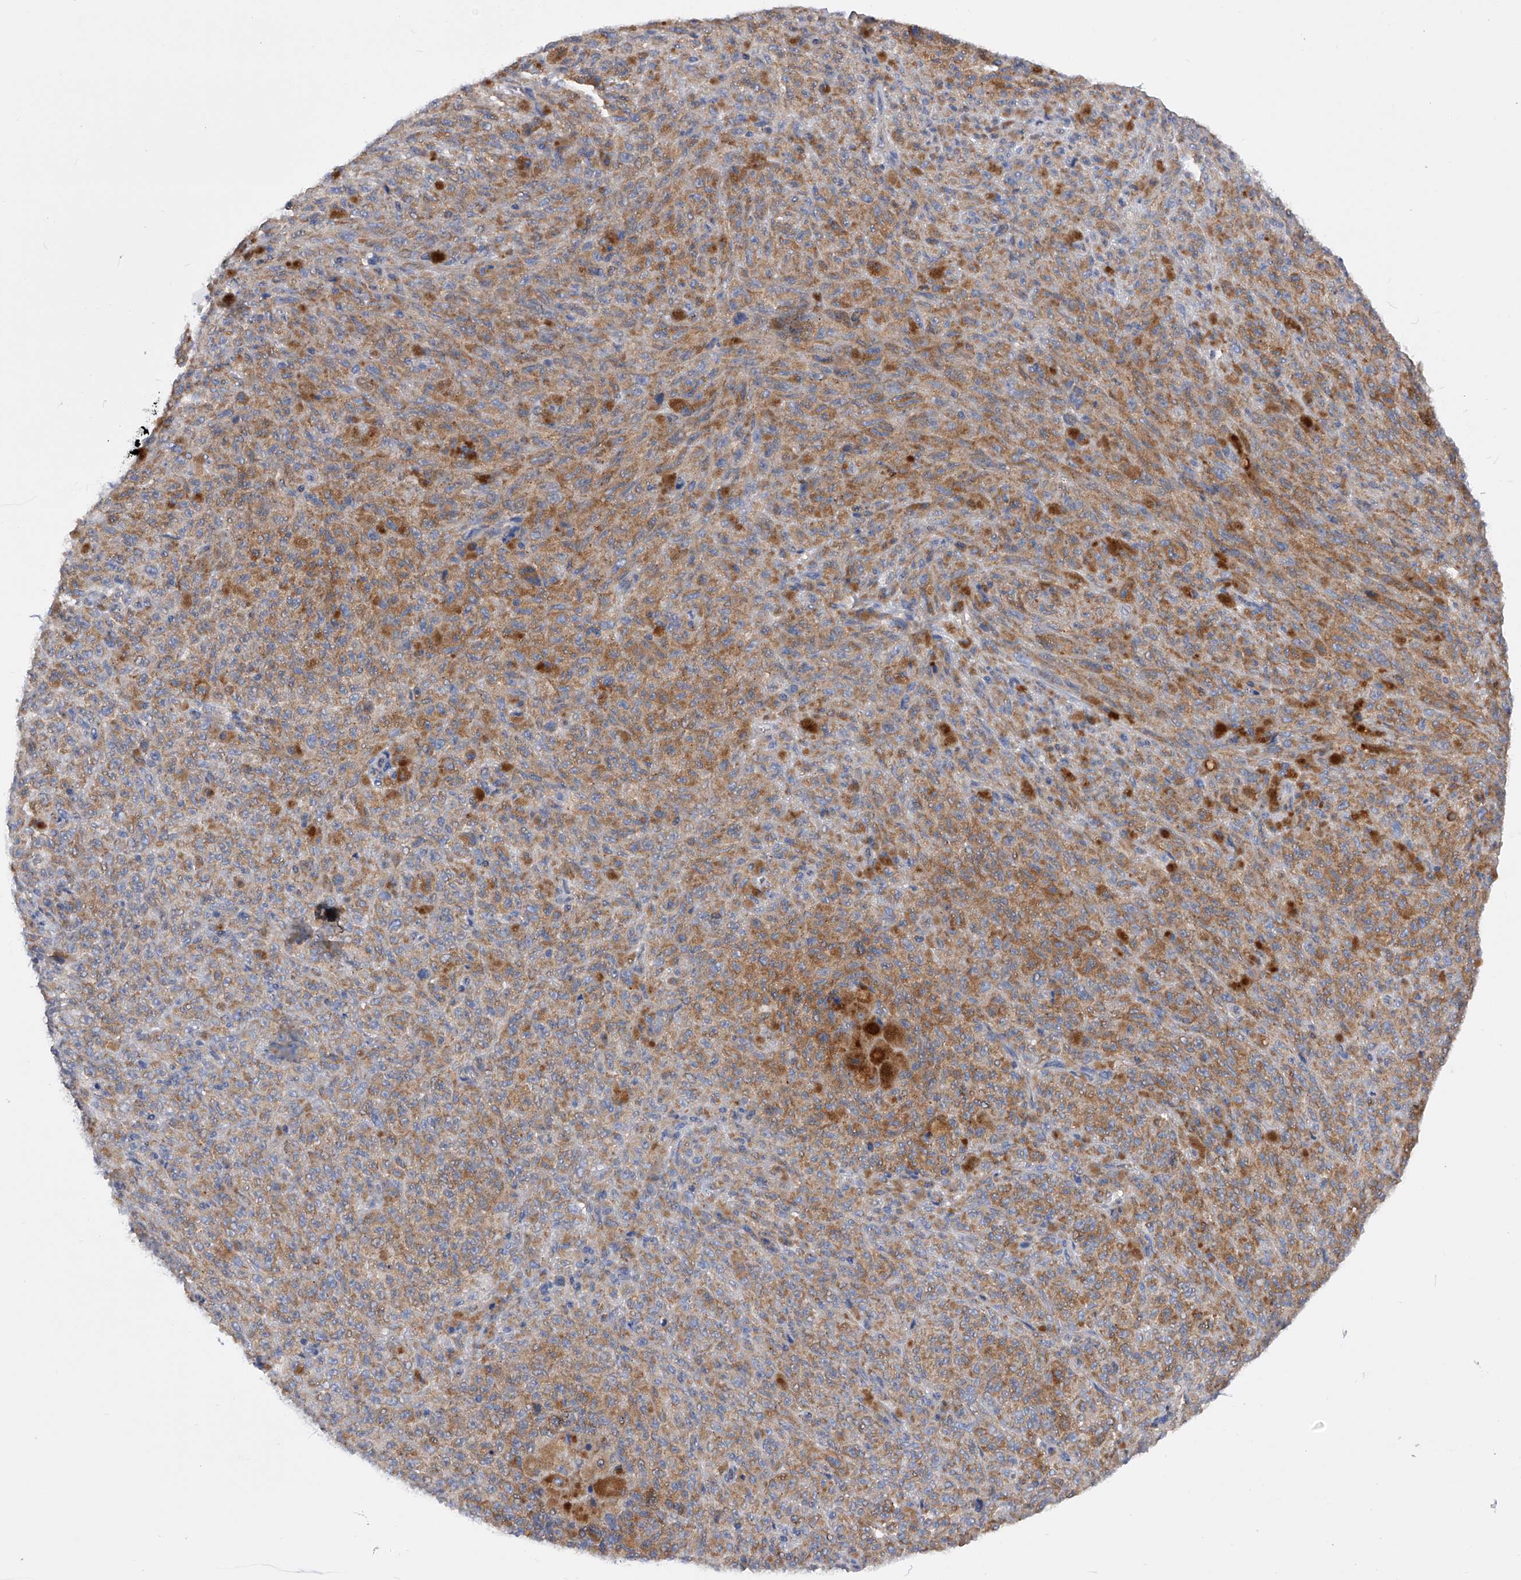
{"staining": {"intensity": "moderate", "quantity": ">75%", "location": "cytoplasmic/membranous"}, "tissue": "melanoma", "cell_type": "Tumor cells", "image_type": "cancer", "snomed": [{"axis": "morphology", "description": "Malignant melanoma, NOS"}, {"axis": "topography", "description": "Skin"}], "caption": "IHC staining of melanoma, which demonstrates medium levels of moderate cytoplasmic/membranous expression in about >75% of tumor cells indicating moderate cytoplasmic/membranous protein staining. The staining was performed using DAB (brown) for protein detection and nuclei were counterstained in hematoxylin (blue).", "gene": "MLYCD", "patient": {"sex": "female", "age": 82}}